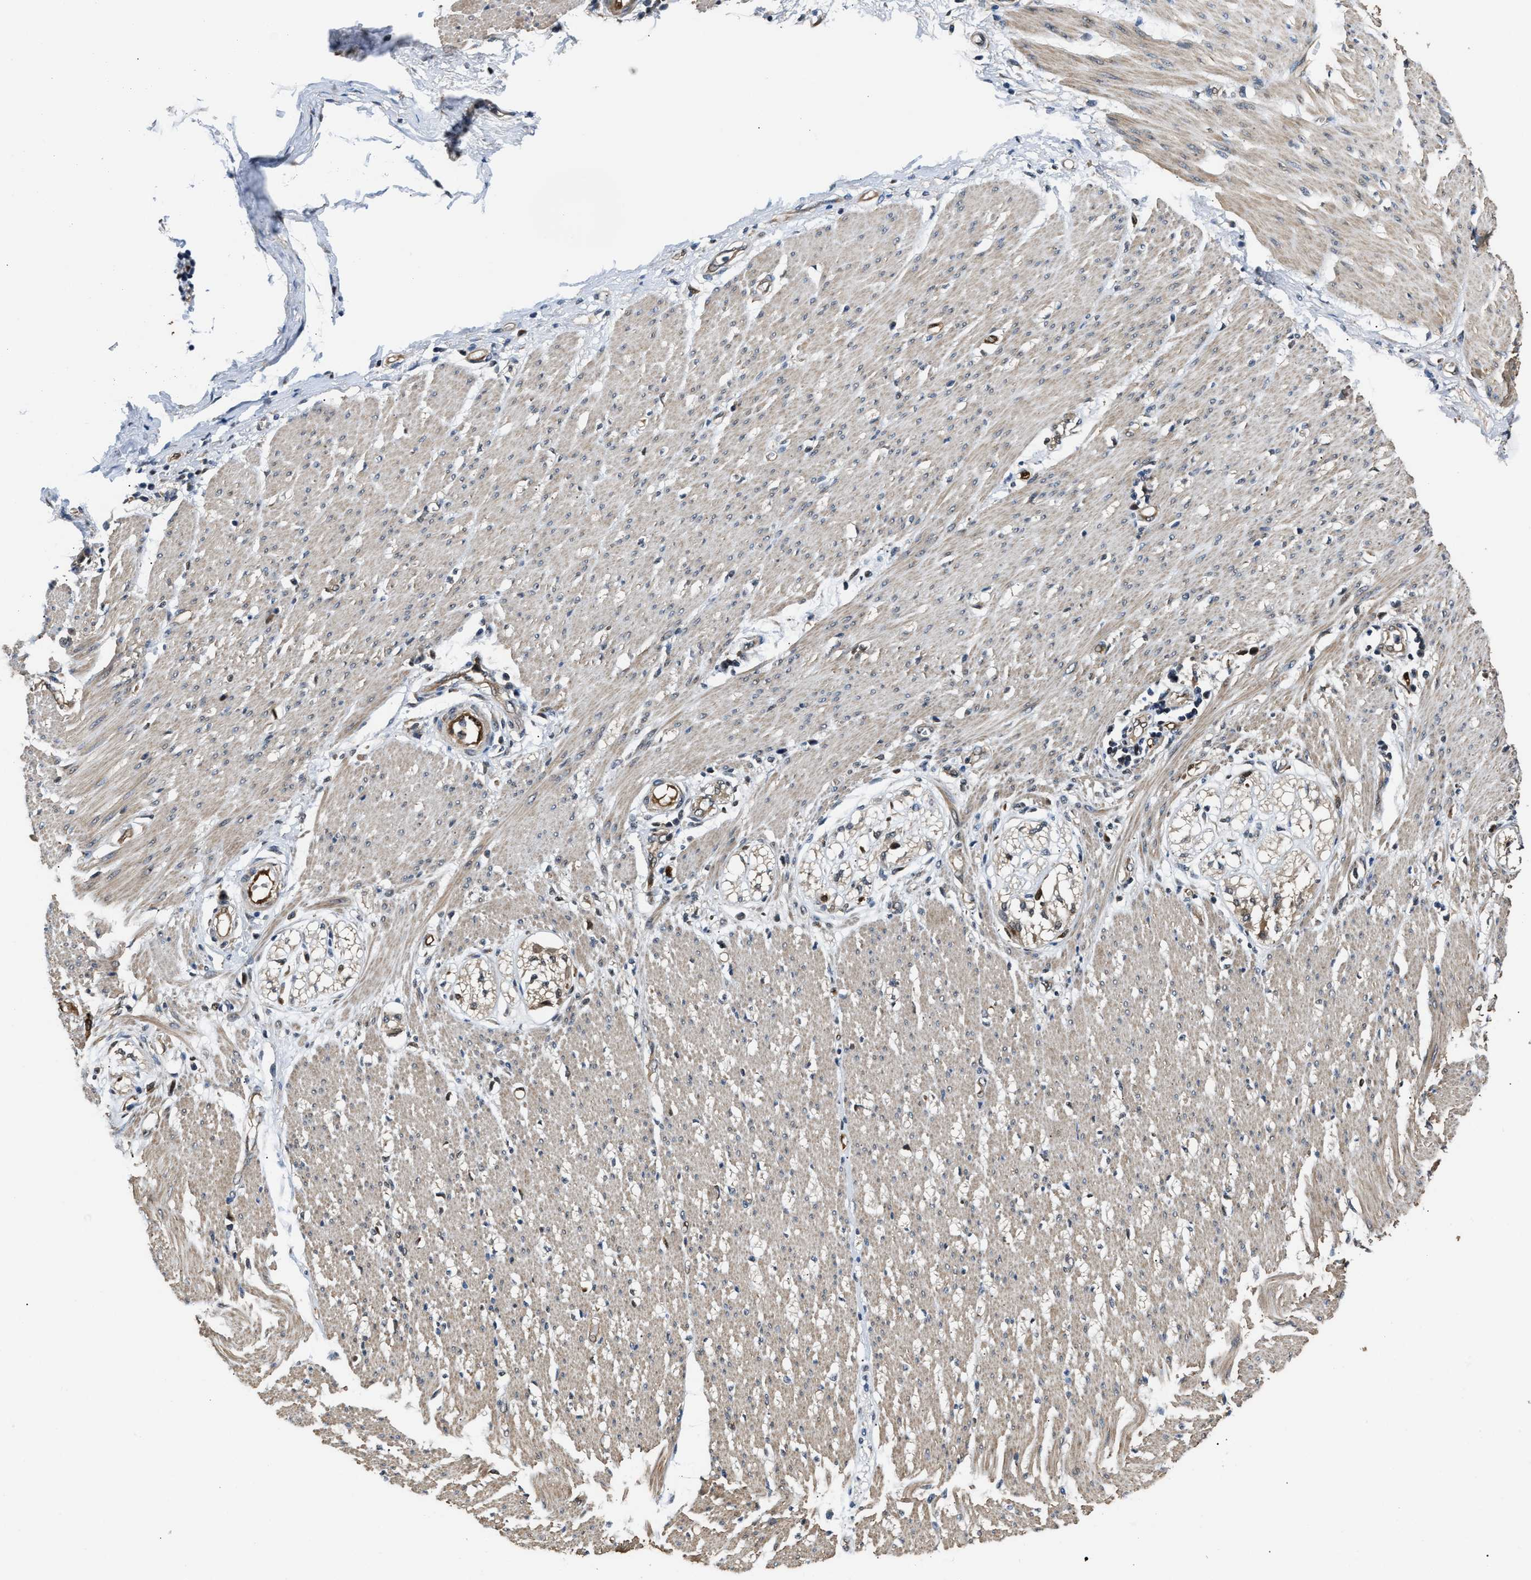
{"staining": {"intensity": "moderate", "quantity": ">75%", "location": "nuclear"}, "tissue": "adipose tissue", "cell_type": "Adipocytes", "image_type": "normal", "snomed": [{"axis": "morphology", "description": "Normal tissue, NOS"}, {"axis": "morphology", "description": "Adenocarcinoma, NOS"}, {"axis": "topography", "description": "Colon"}, {"axis": "topography", "description": "Peripheral nerve tissue"}], "caption": "Unremarkable adipose tissue demonstrates moderate nuclear expression in approximately >75% of adipocytes.", "gene": "PPA1", "patient": {"sex": "male", "age": 14}}